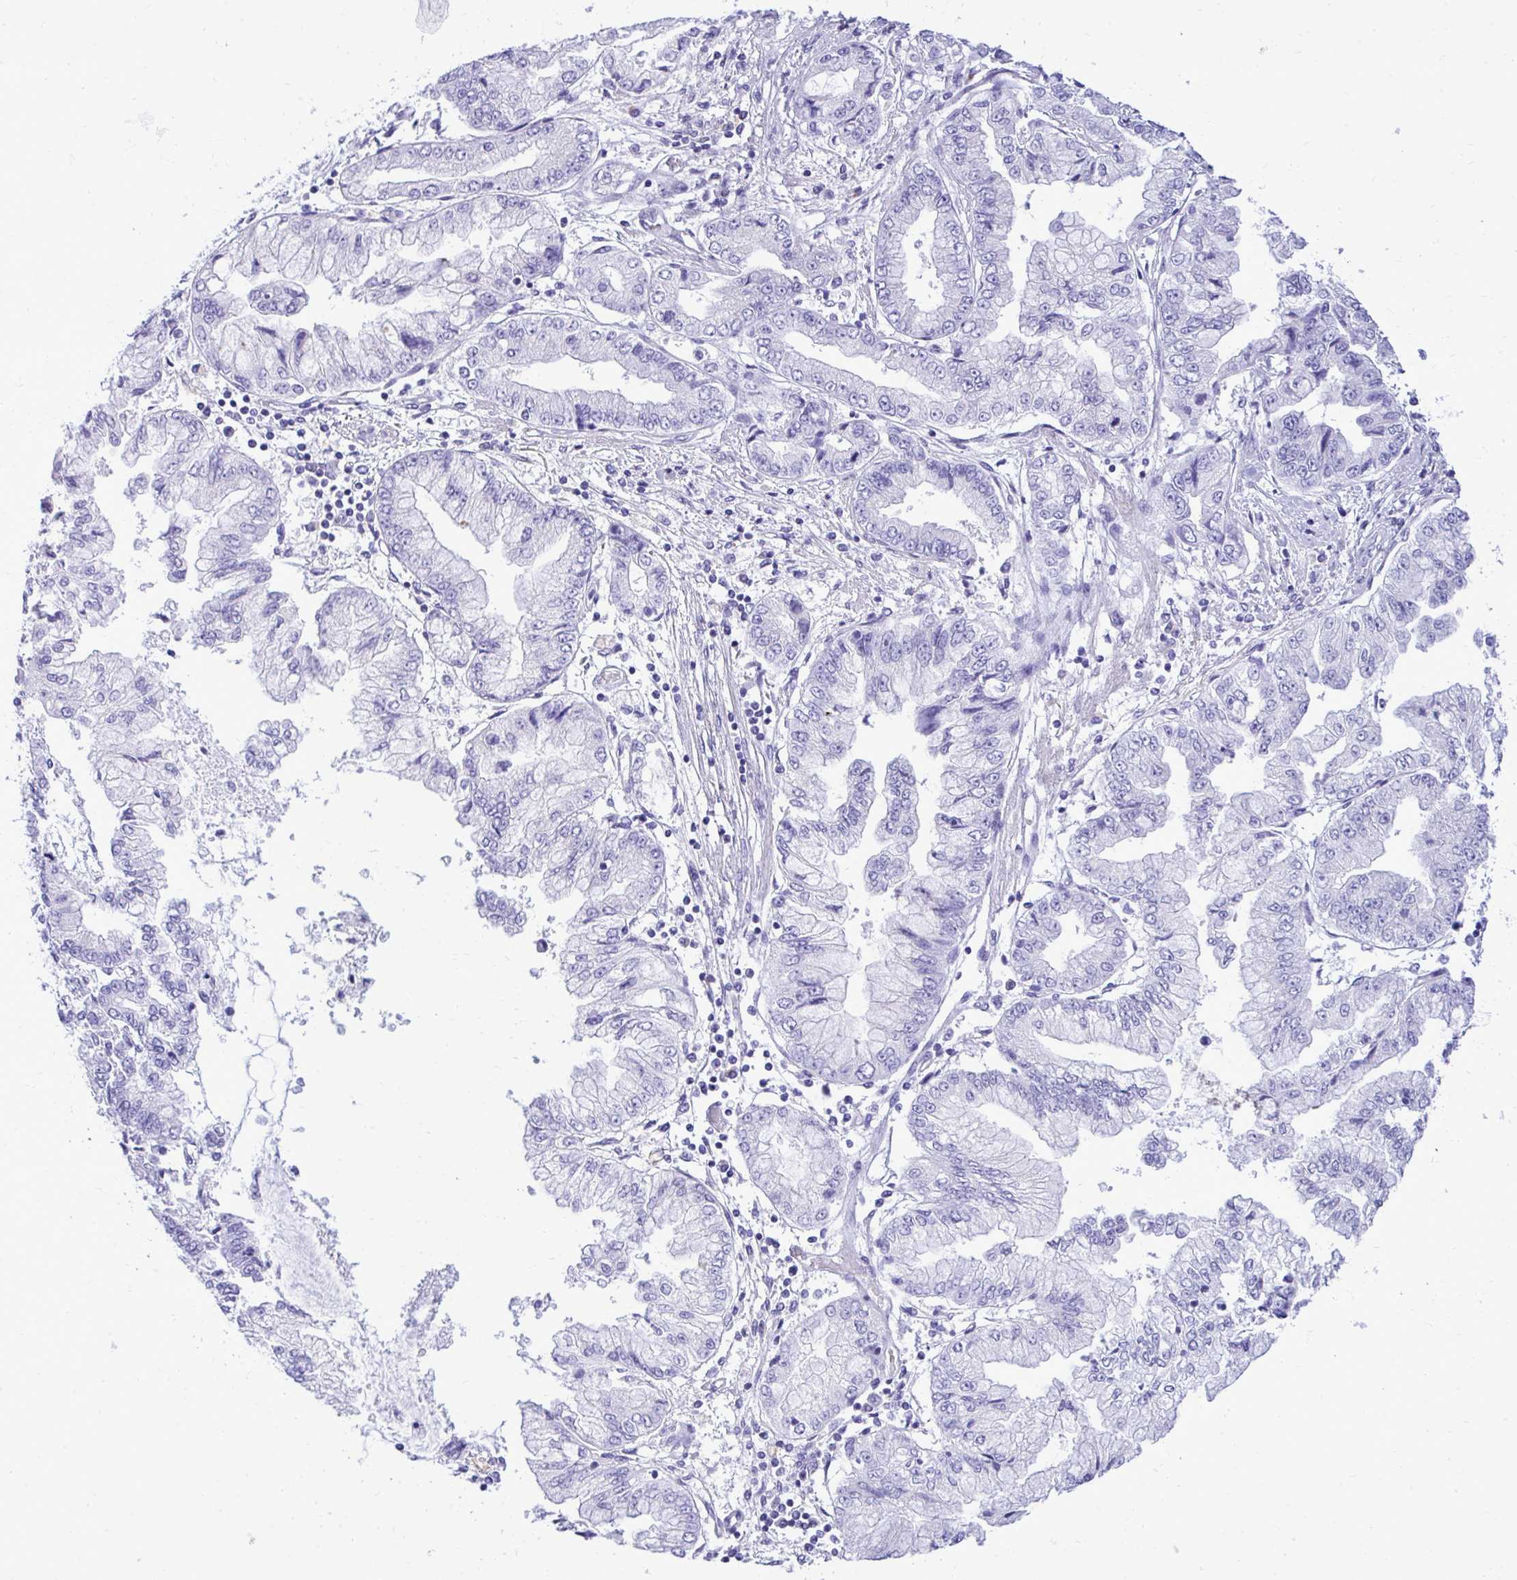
{"staining": {"intensity": "negative", "quantity": "none", "location": "none"}, "tissue": "stomach cancer", "cell_type": "Tumor cells", "image_type": "cancer", "snomed": [{"axis": "morphology", "description": "Adenocarcinoma, NOS"}, {"axis": "topography", "description": "Stomach, upper"}], "caption": "Protein analysis of adenocarcinoma (stomach) demonstrates no significant staining in tumor cells.", "gene": "ANKDD1B", "patient": {"sex": "female", "age": 74}}